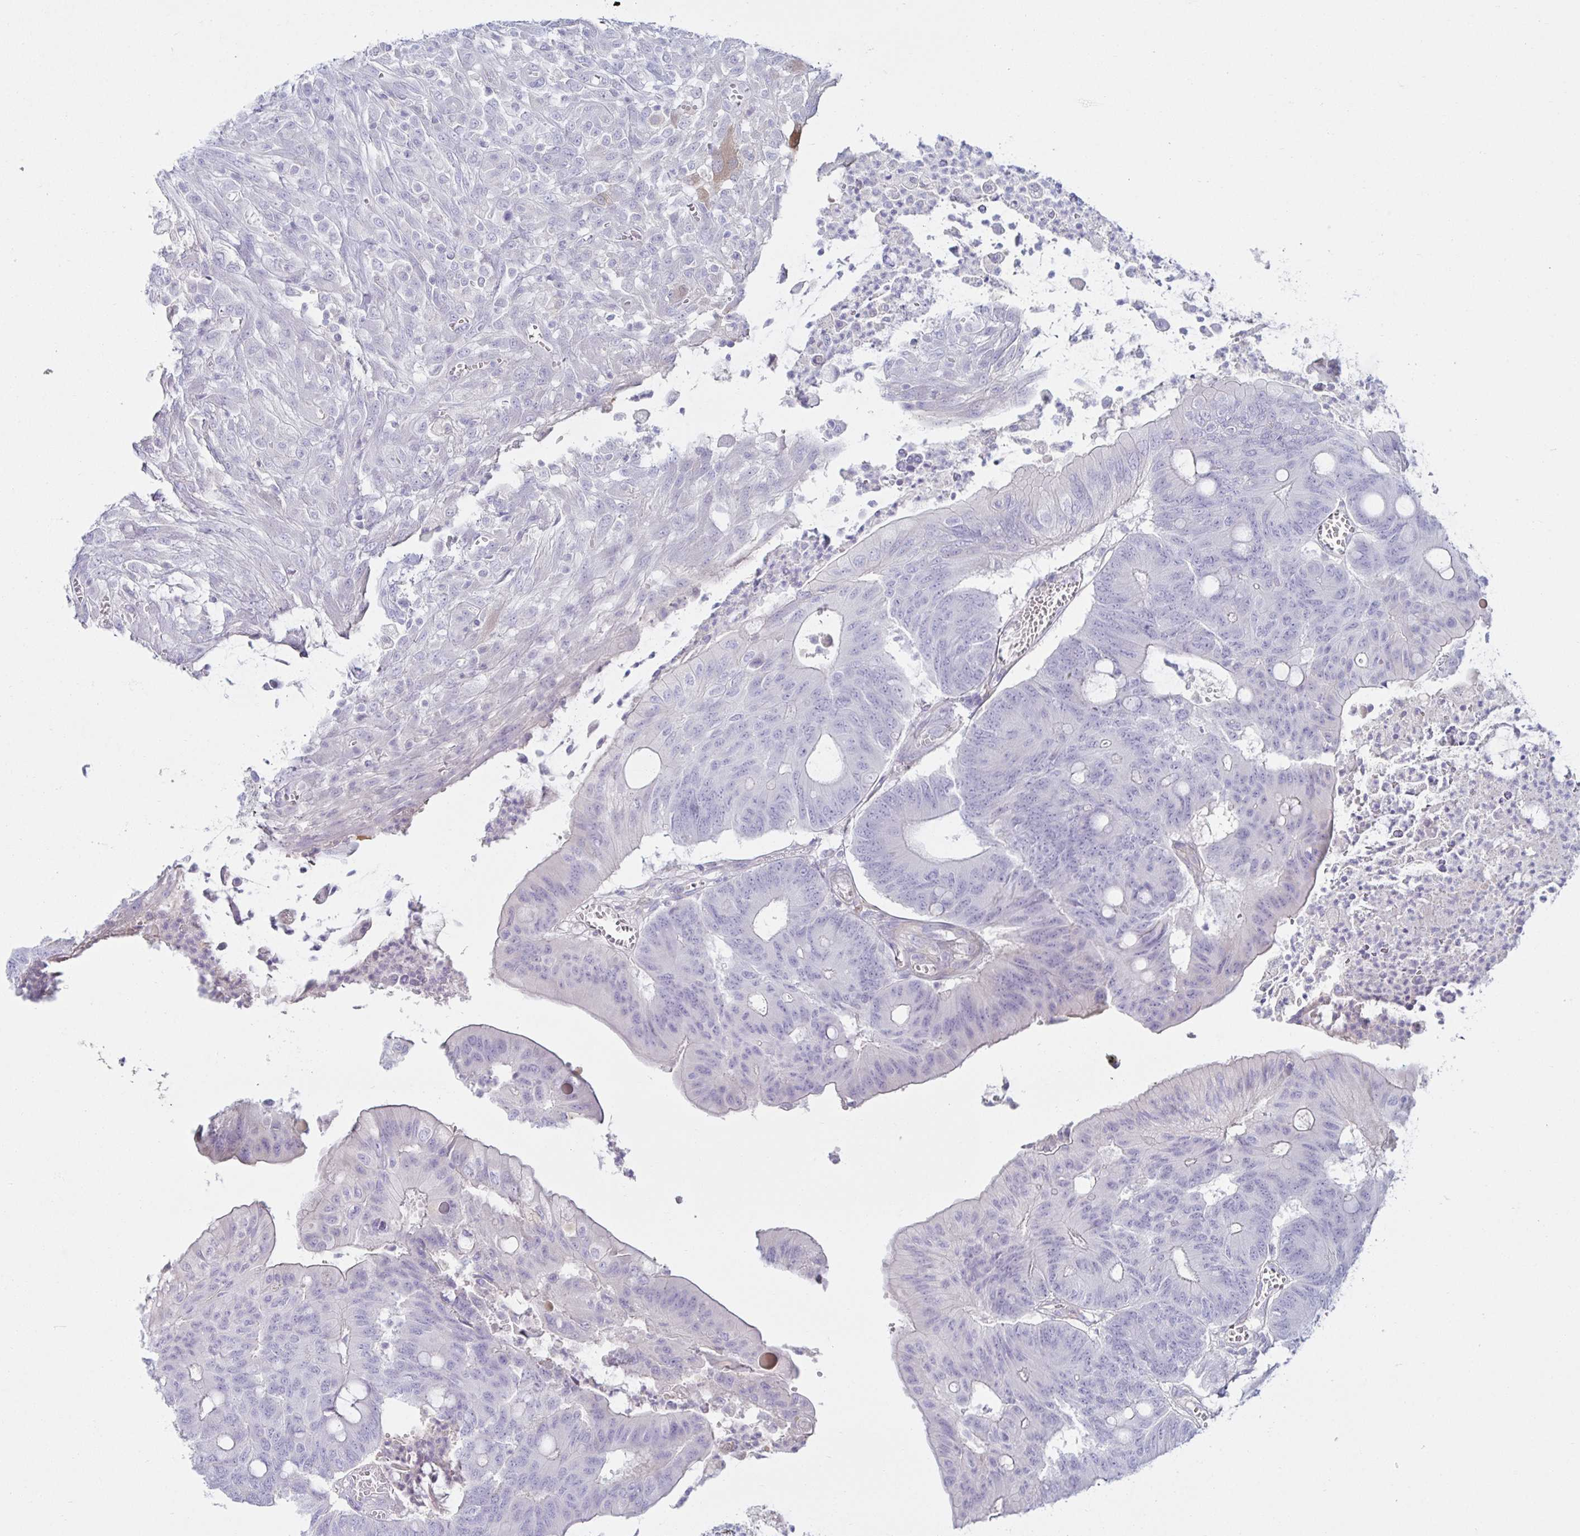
{"staining": {"intensity": "negative", "quantity": "none", "location": "none"}, "tissue": "colorectal cancer", "cell_type": "Tumor cells", "image_type": "cancer", "snomed": [{"axis": "morphology", "description": "Adenocarcinoma, NOS"}, {"axis": "topography", "description": "Colon"}], "caption": "Immunohistochemical staining of colorectal cancer exhibits no significant positivity in tumor cells.", "gene": "SPAG4", "patient": {"sex": "male", "age": 65}}